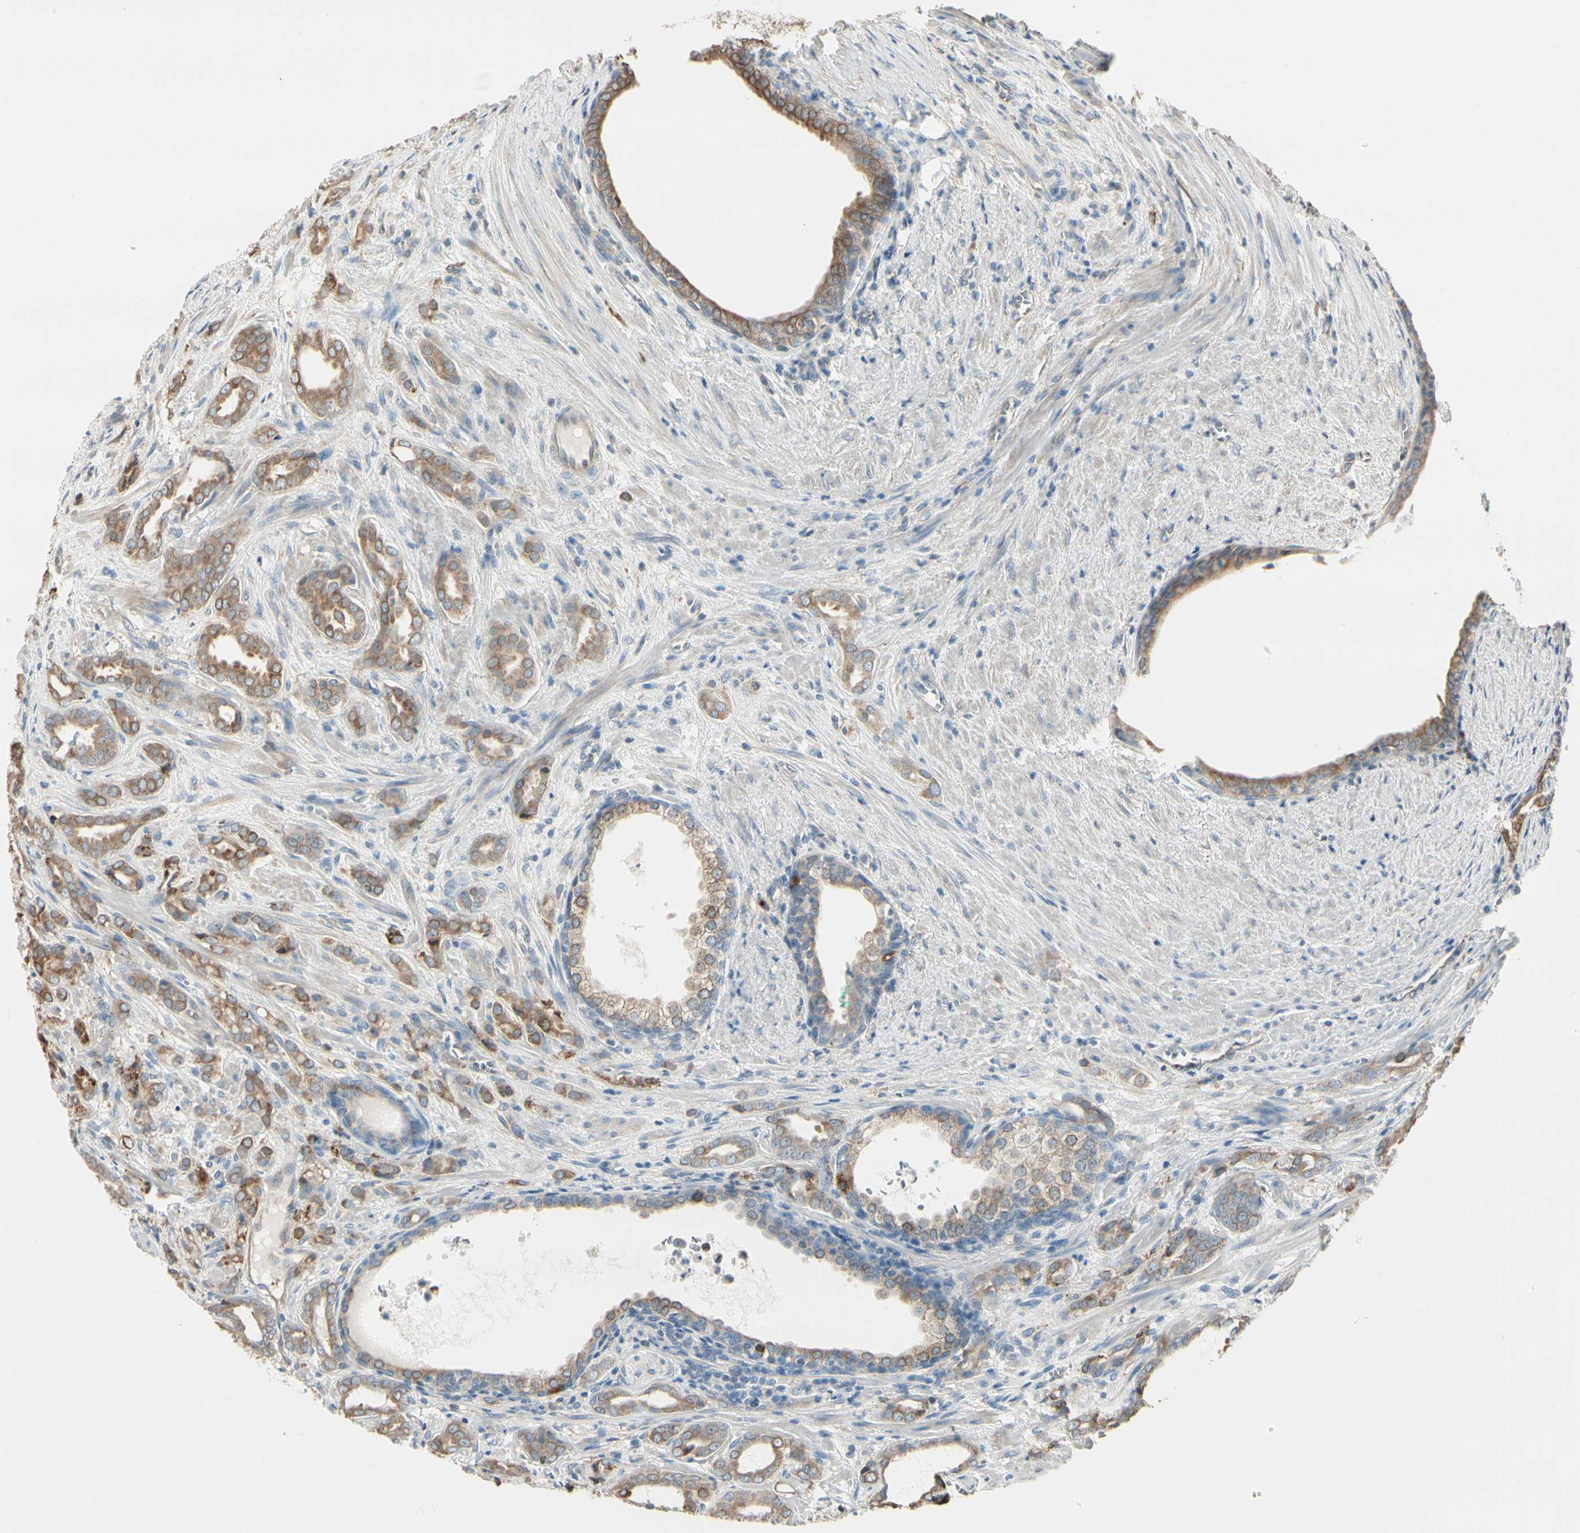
{"staining": {"intensity": "moderate", "quantity": ">75%", "location": "cytoplasmic/membranous"}, "tissue": "prostate cancer", "cell_type": "Tumor cells", "image_type": "cancer", "snomed": [{"axis": "morphology", "description": "Adenocarcinoma, High grade"}, {"axis": "topography", "description": "Prostate"}], "caption": "About >75% of tumor cells in human prostate cancer reveal moderate cytoplasmic/membranous protein expression as visualized by brown immunohistochemical staining.", "gene": "NUCB2", "patient": {"sex": "male", "age": 64}}